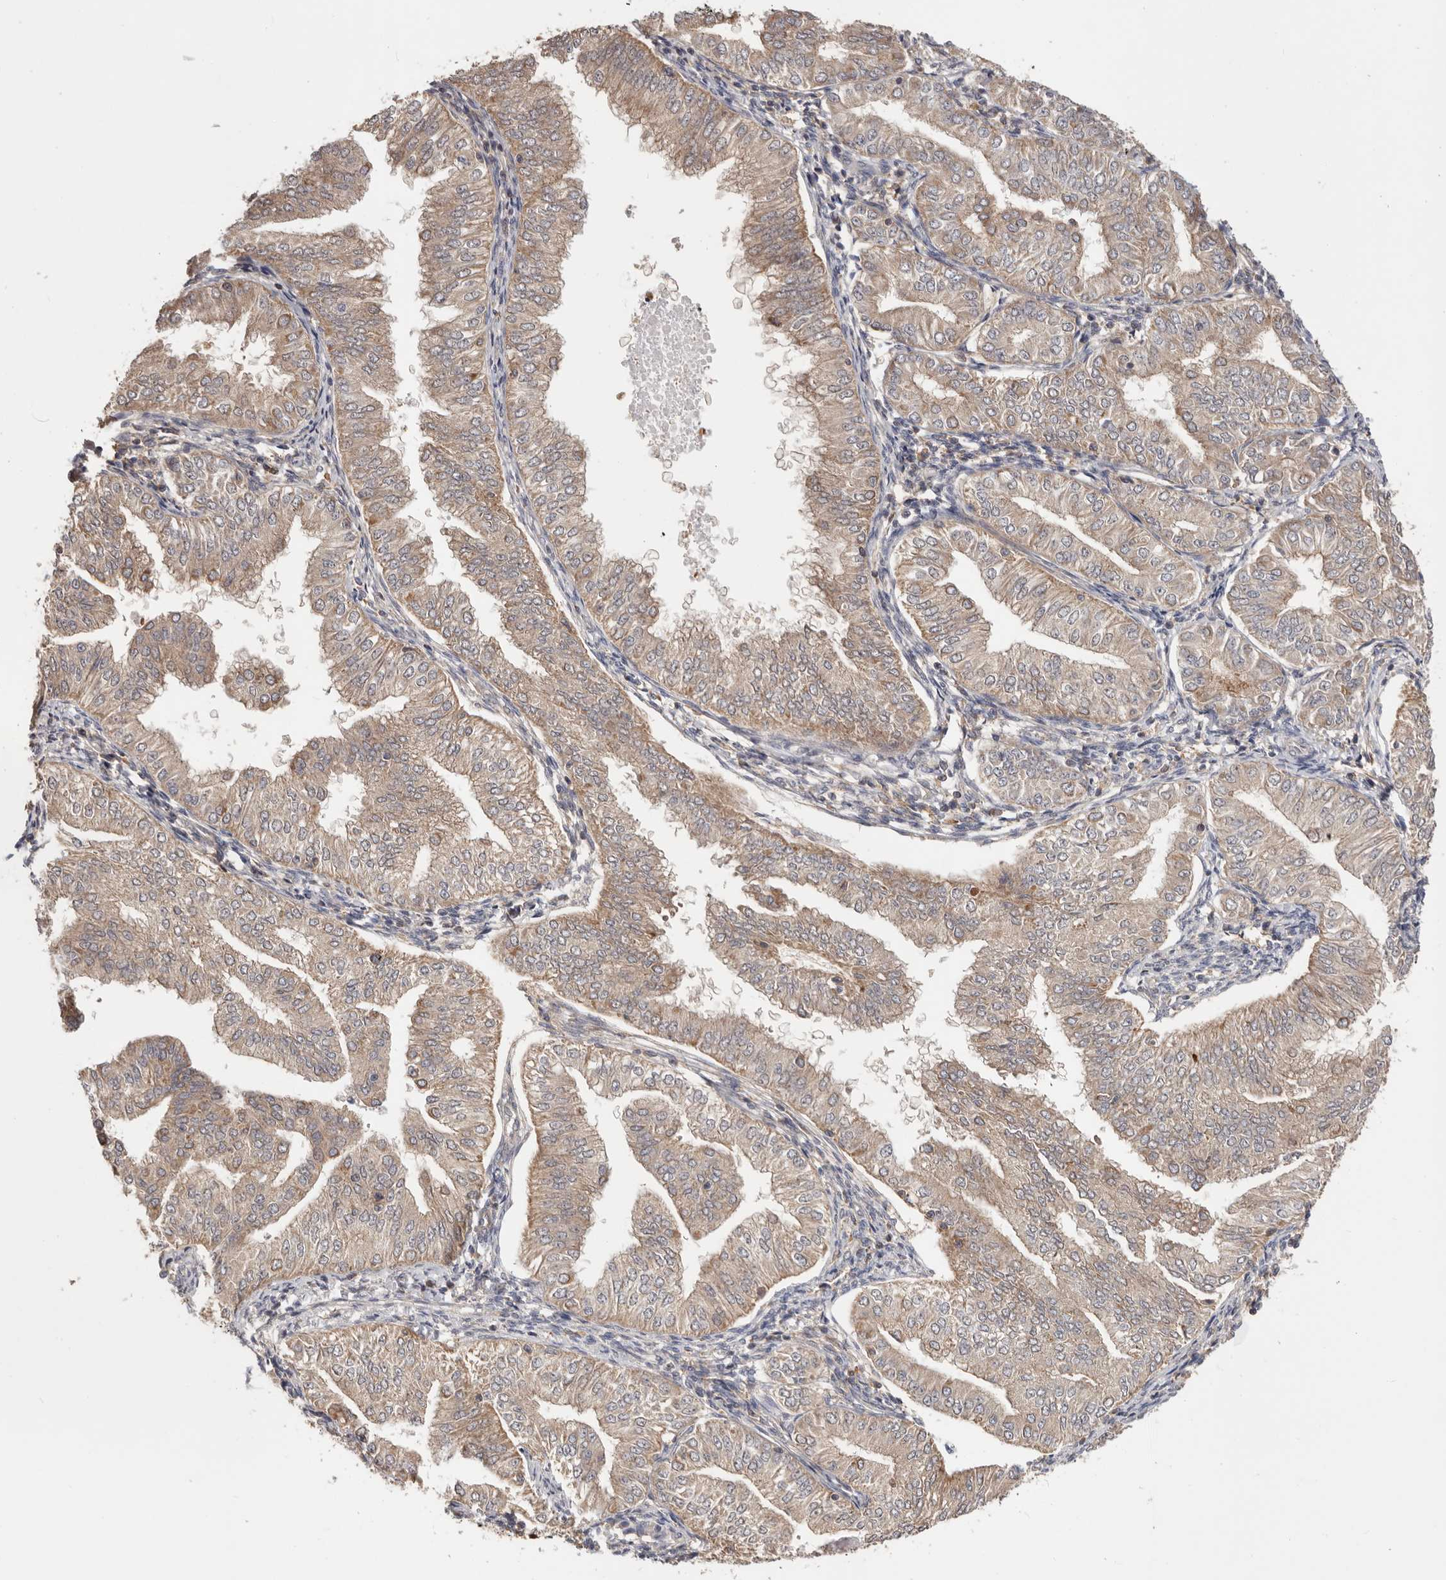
{"staining": {"intensity": "weak", "quantity": ">75%", "location": "cytoplasmic/membranous"}, "tissue": "endometrial cancer", "cell_type": "Tumor cells", "image_type": "cancer", "snomed": [{"axis": "morphology", "description": "Normal tissue, NOS"}, {"axis": "morphology", "description": "Adenocarcinoma, NOS"}, {"axis": "topography", "description": "Endometrium"}], "caption": "High-magnification brightfield microscopy of endometrial cancer (adenocarcinoma) stained with DAB (brown) and counterstained with hematoxylin (blue). tumor cells exhibit weak cytoplasmic/membranous positivity is identified in approximately>75% of cells.", "gene": "LRP6", "patient": {"sex": "female", "age": 53}}